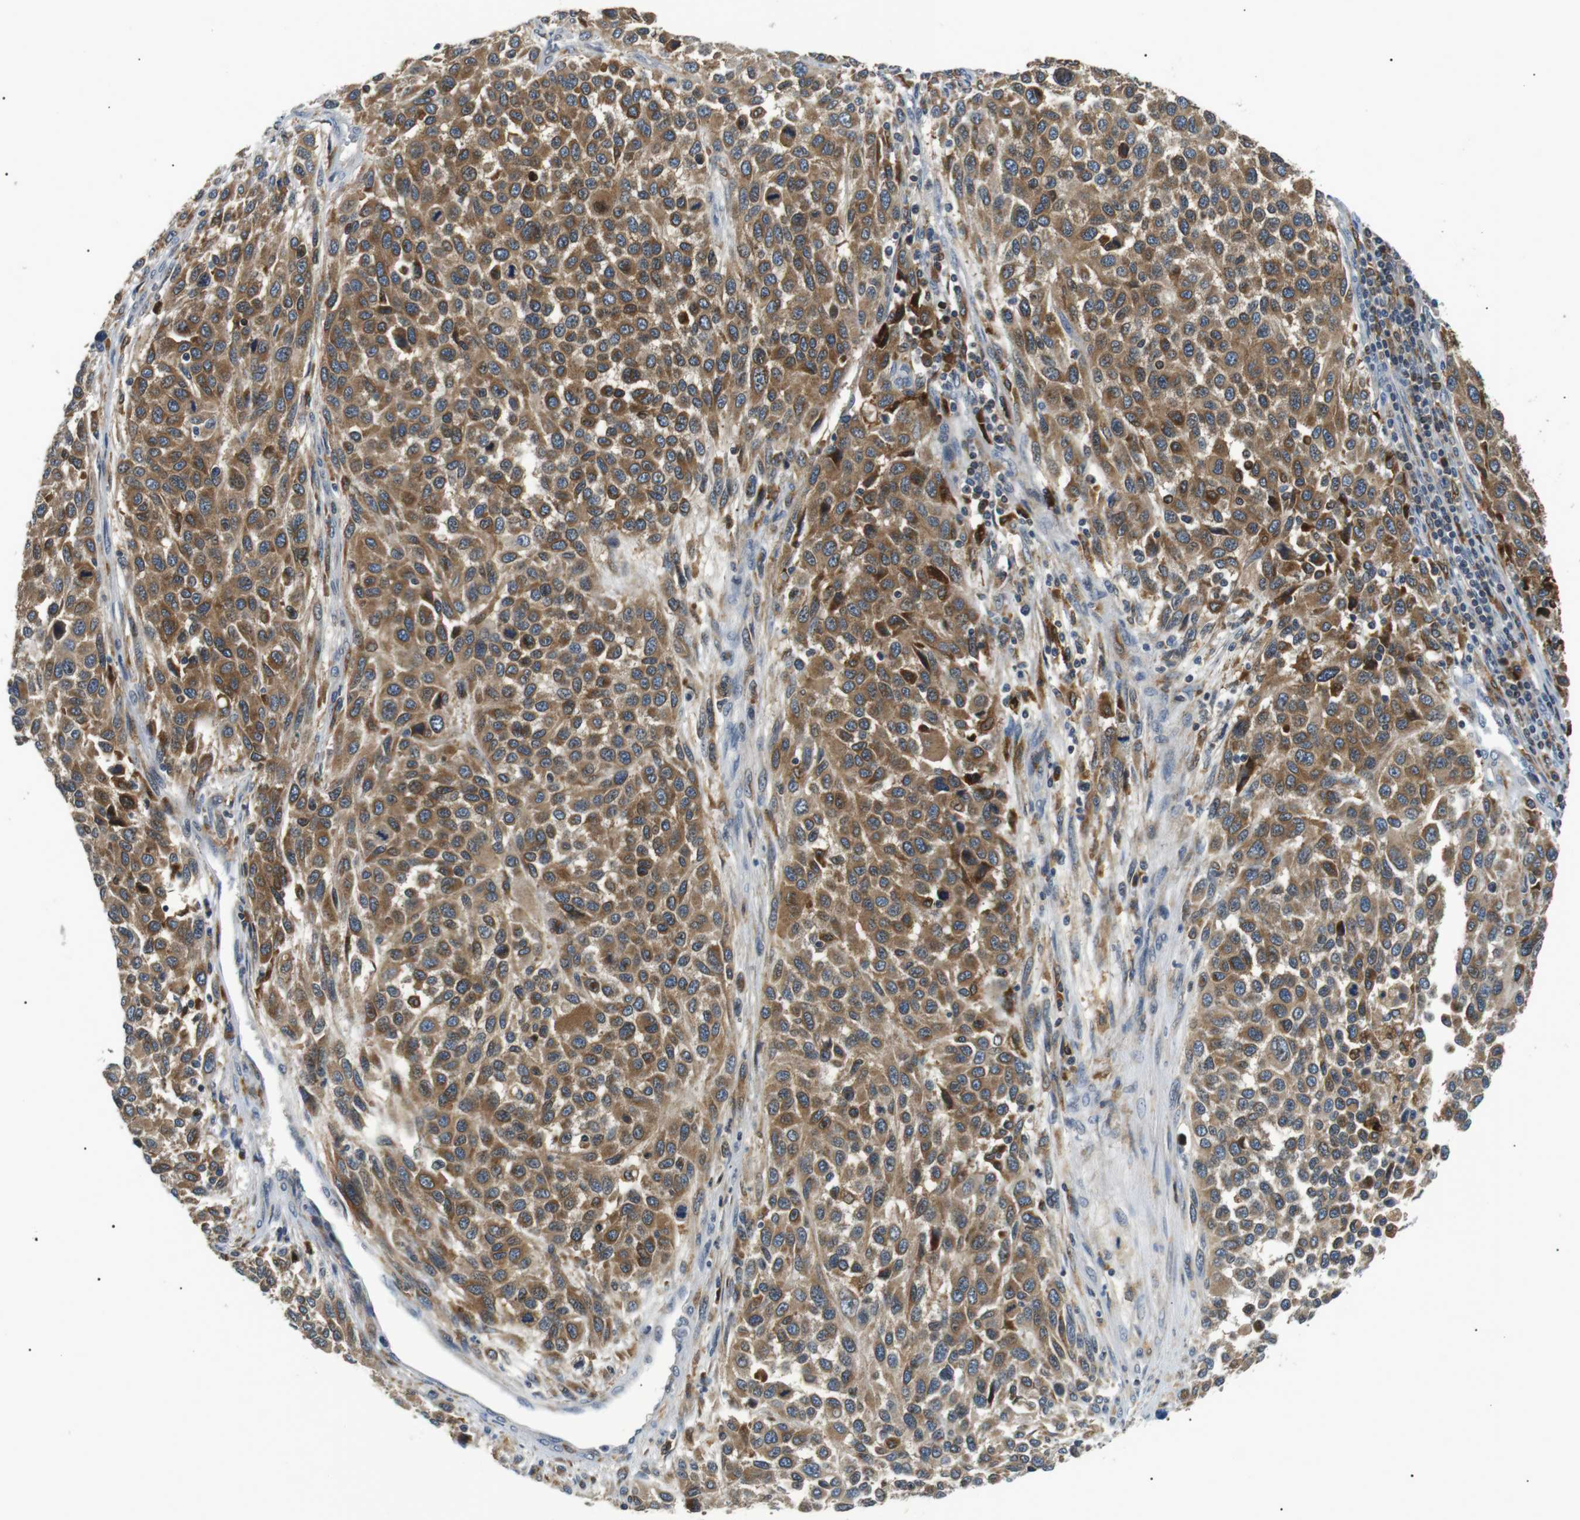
{"staining": {"intensity": "moderate", "quantity": ">75%", "location": "cytoplasmic/membranous"}, "tissue": "melanoma", "cell_type": "Tumor cells", "image_type": "cancer", "snomed": [{"axis": "morphology", "description": "Malignant melanoma, Metastatic site"}, {"axis": "topography", "description": "Lymph node"}], "caption": "A histopathology image of human melanoma stained for a protein shows moderate cytoplasmic/membranous brown staining in tumor cells.", "gene": "RAB9A", "patient": {"sex": "male", "age": 61}}